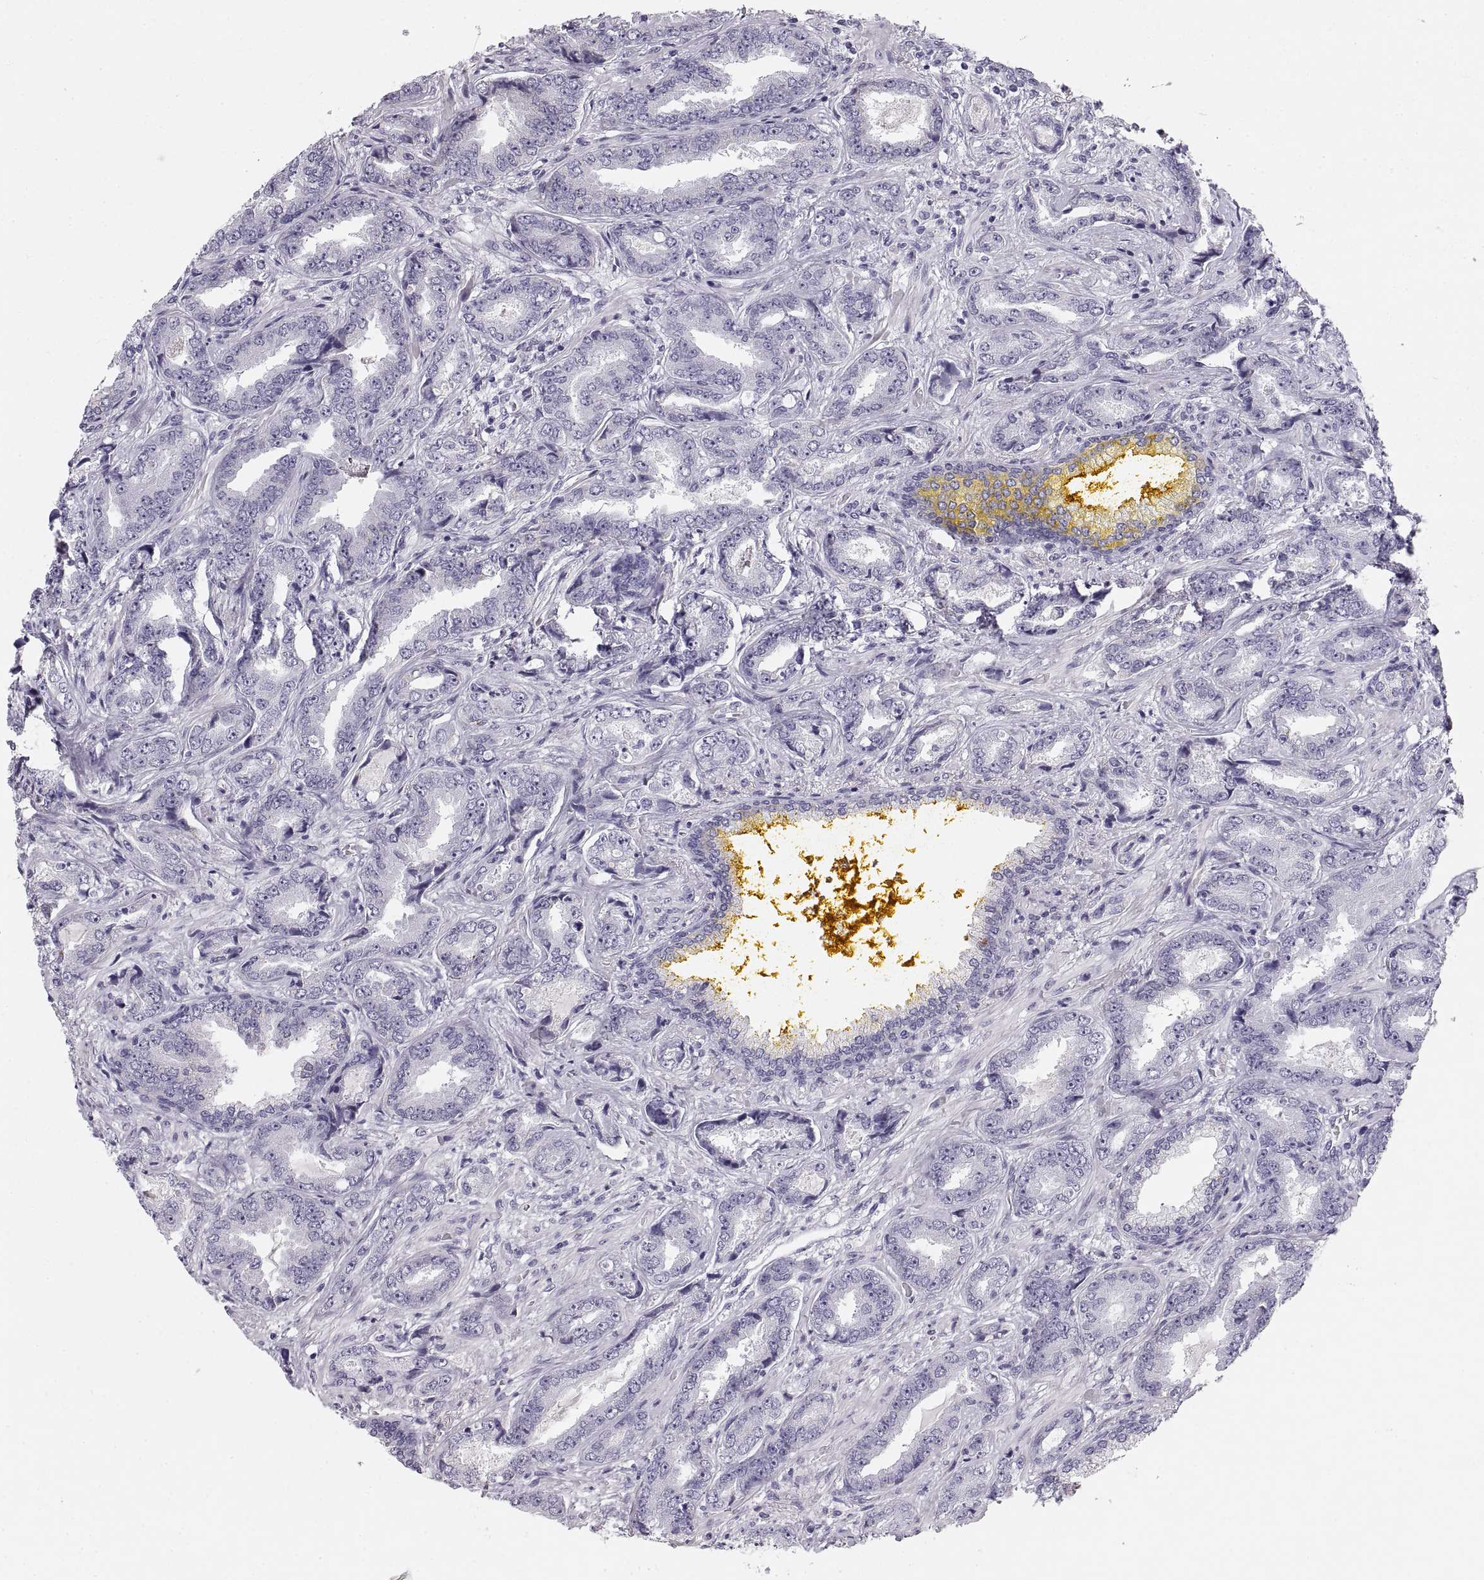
{"staining": {"intensity": "negative", "quantity": "none", "location": "none"}, "tissue": "prostate cancer", "cell_type": "Tumor cells", "image_type": "cancer", "snomed": [{"axis": "morphology", "description": "Adenocarcinoma, Low grade"}, {"axis": "topography", "description": "Prostate"}], "caption": "This is an IHC histopathology image of human prostate cancer (low-grade adenocarcinoma). There is no staining in tumor cells.", "gene": "CRYAA", "patient": {"sex": "male", "age": 68}}